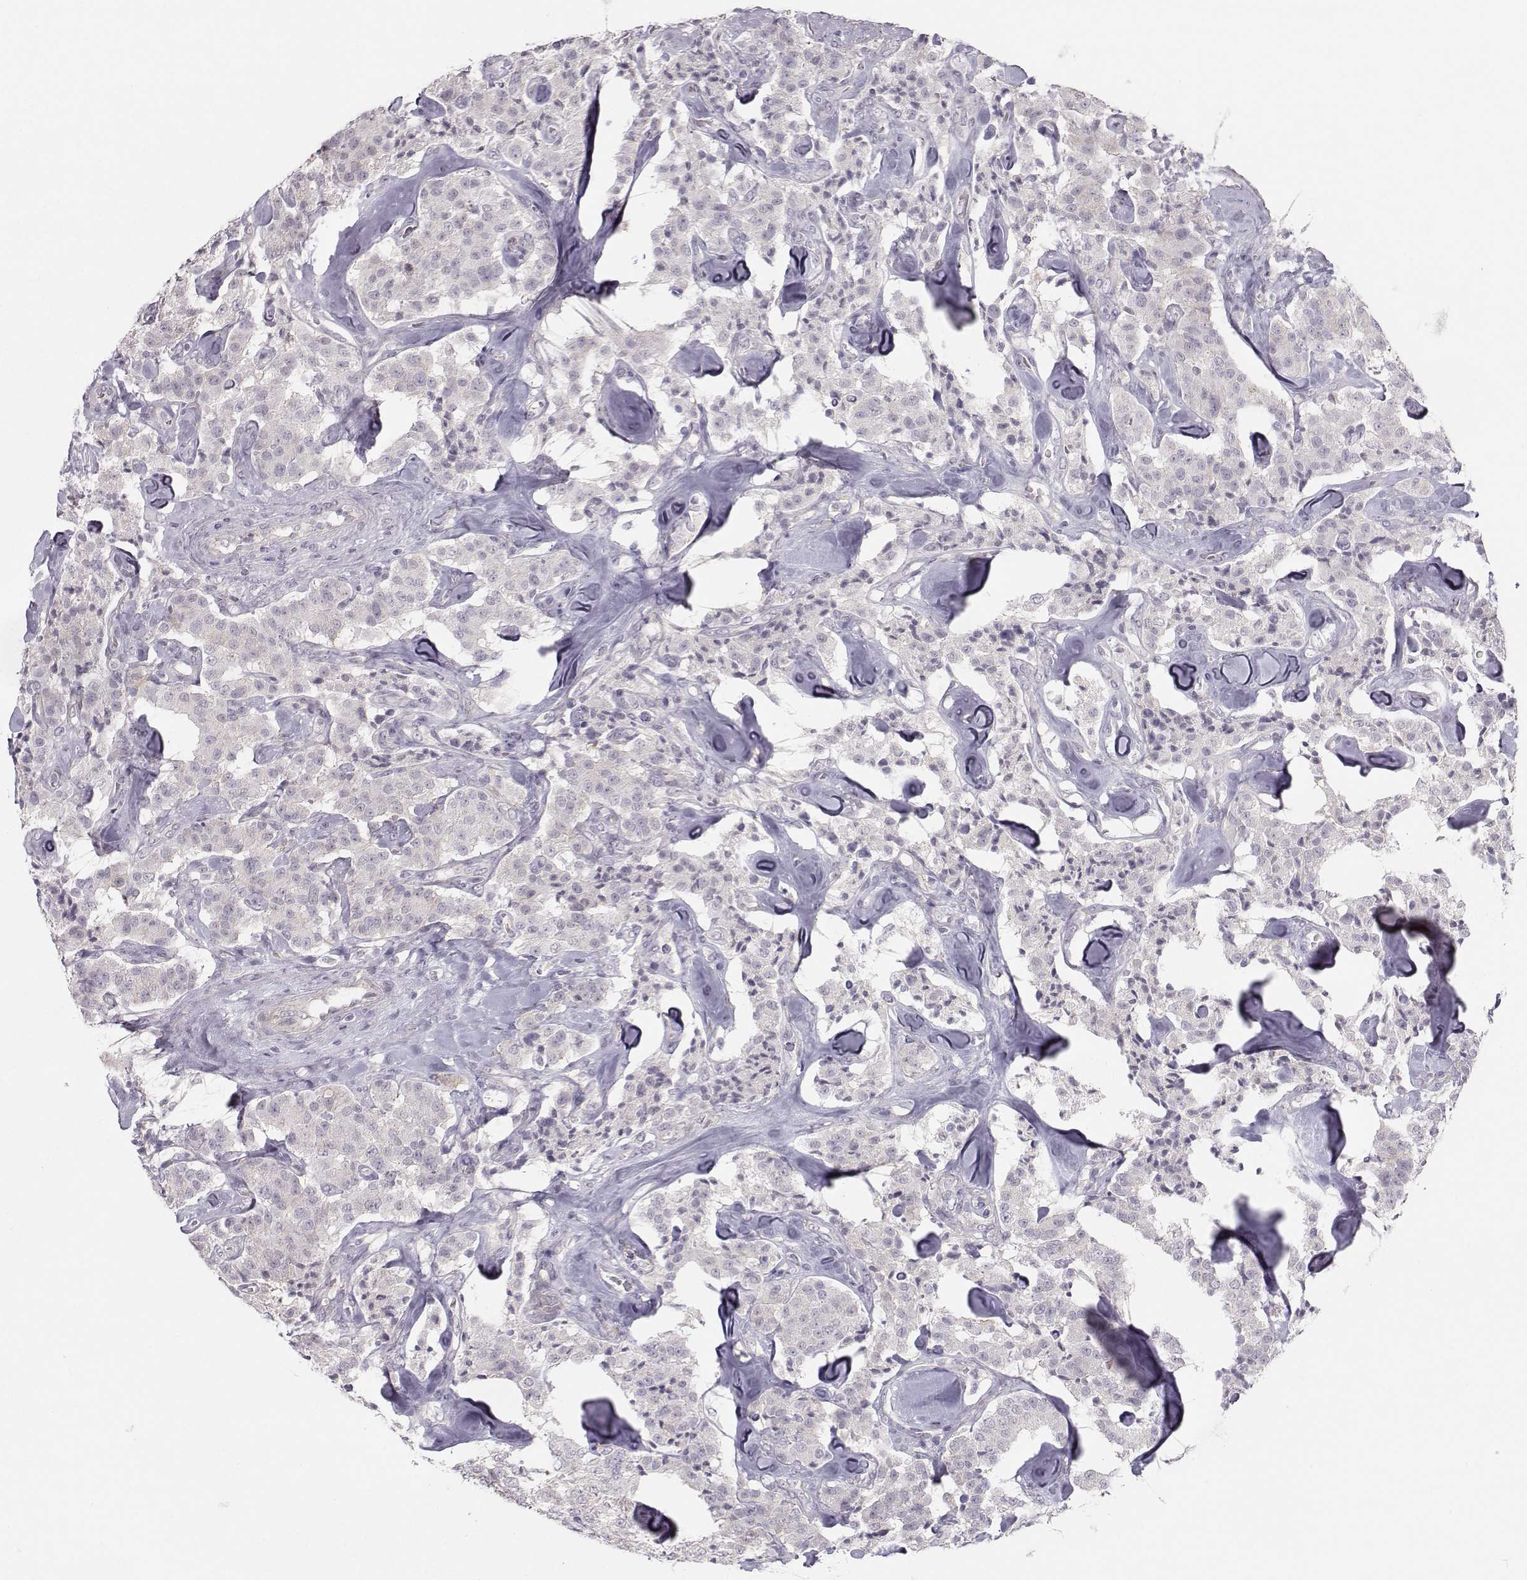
{"staining": {"intensity": "negative", "quantity": "none", "location": "none"}, "tissue": "carcinoid", "cell_type": "Tumor cells", "image_type": "cancer", "snomed": [{"axis": "morphology", "description": "Carcinoid, malignant, NOS"}, {"axis": "topography", "description": "Pancreas"}], "caption": "IHC image of human carcinoid stained for a protein (brown), which demonstrates no positivity in tumor cells. (Brightfield microscopy of DAB IHC at high magnification).", "gene": "MAST1", "patient": {"sex": "male", "age": 41}}